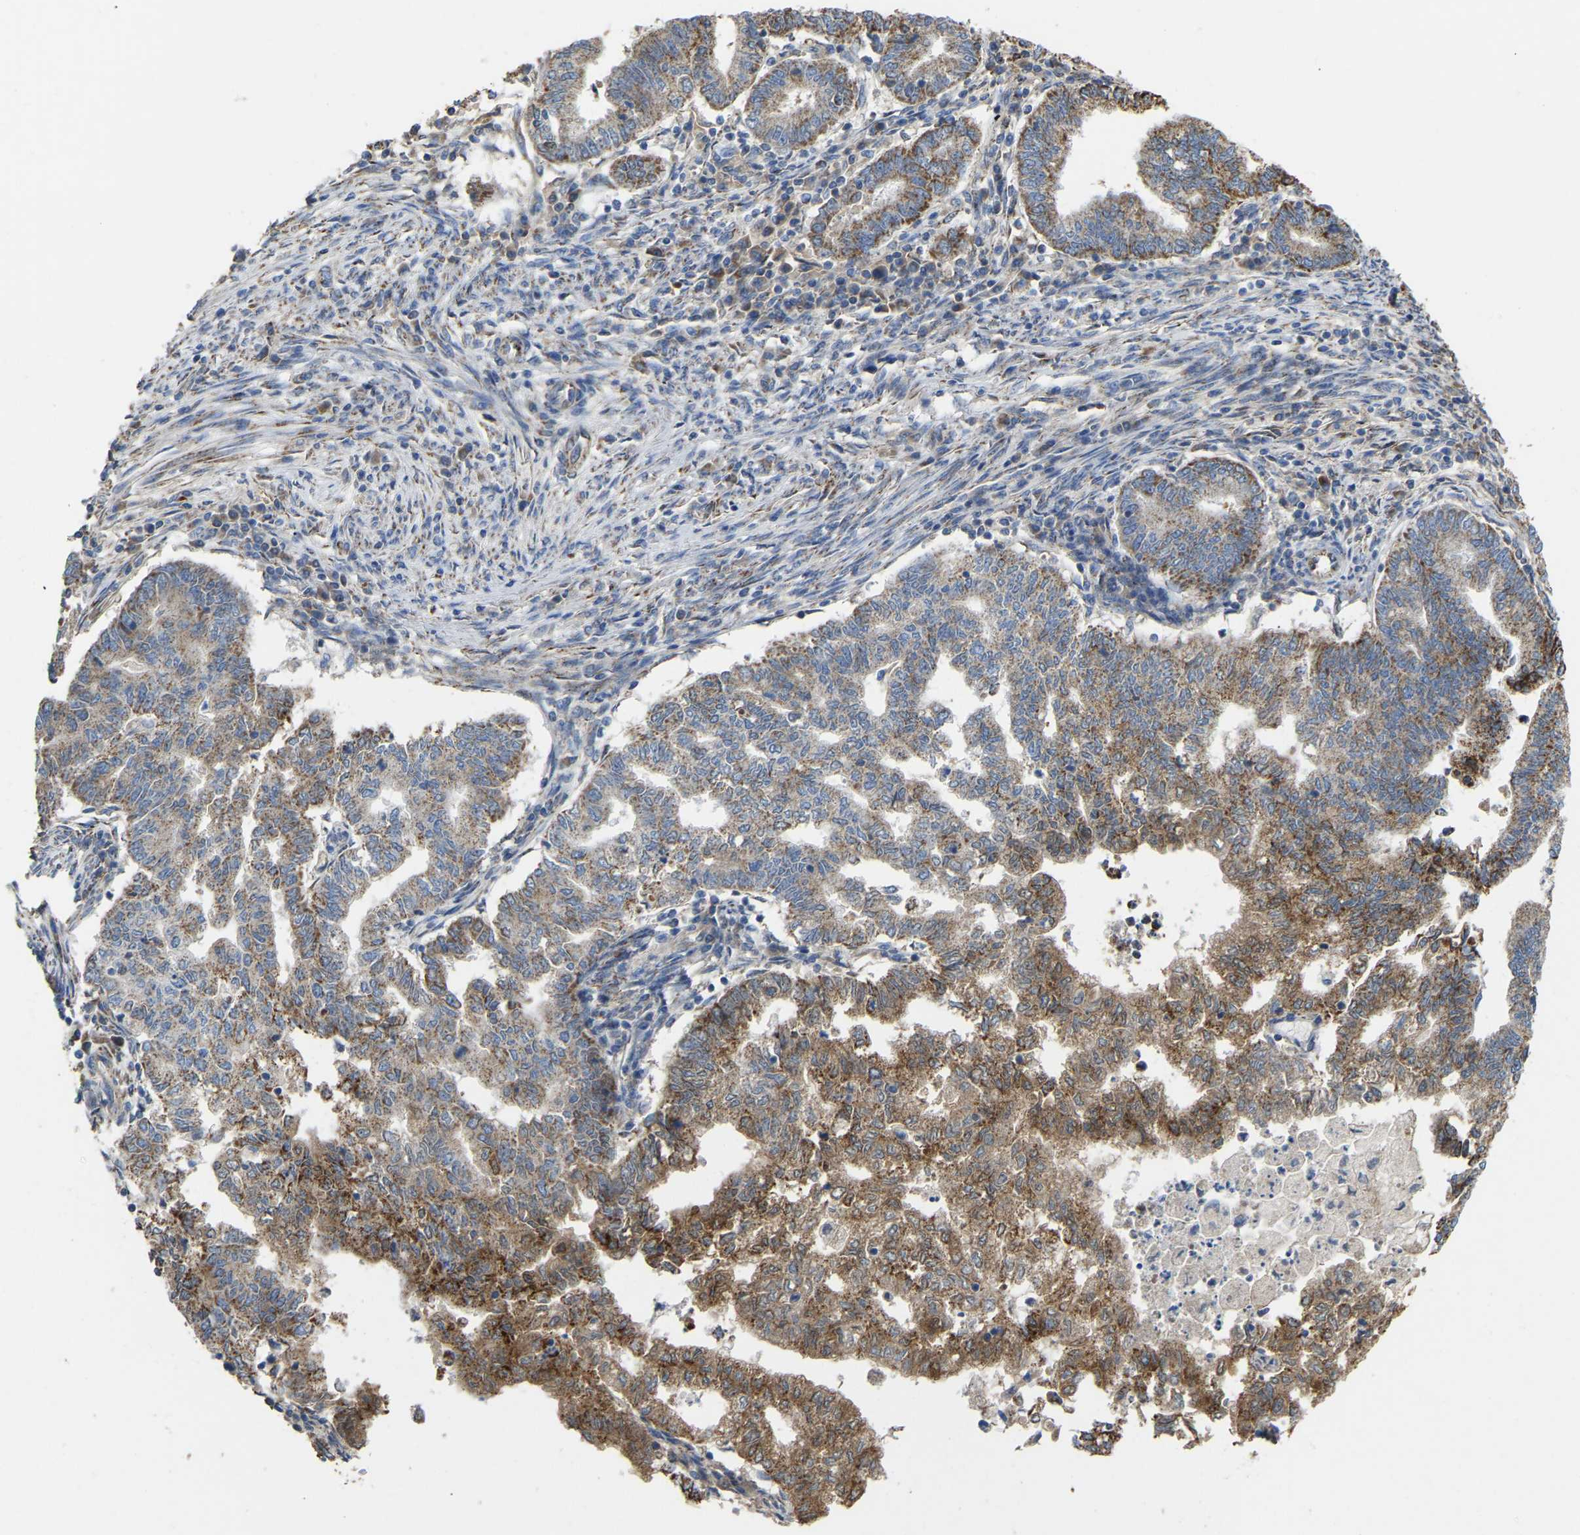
{"staining": {"intensity": "moderate", "quantity": "25%-75%", "location": "cytoplasmic/membranous"}, "tissue": "endometrial cancer", "cell_type": "Tumor cells", "image_type": "cancer", "snomed": [{"axis": "morphology", "description": "Polyp, NOS"}, {"axis": "morphology", "description": "Adenocarcinoma, NOS"}, {"axis": "morphology", "description": "Adenoma, NOS"}, {"axis": "topography", "description": "Endometrium"}], "caption": "Endometrial cancer (polyp) stained with IHC demonstrates moderate cytoplasmic/membranous staining in about 25%-75% of tumor cells.", "gene": "HIBADH", "patient": {"sex": "female", "age": 79}}